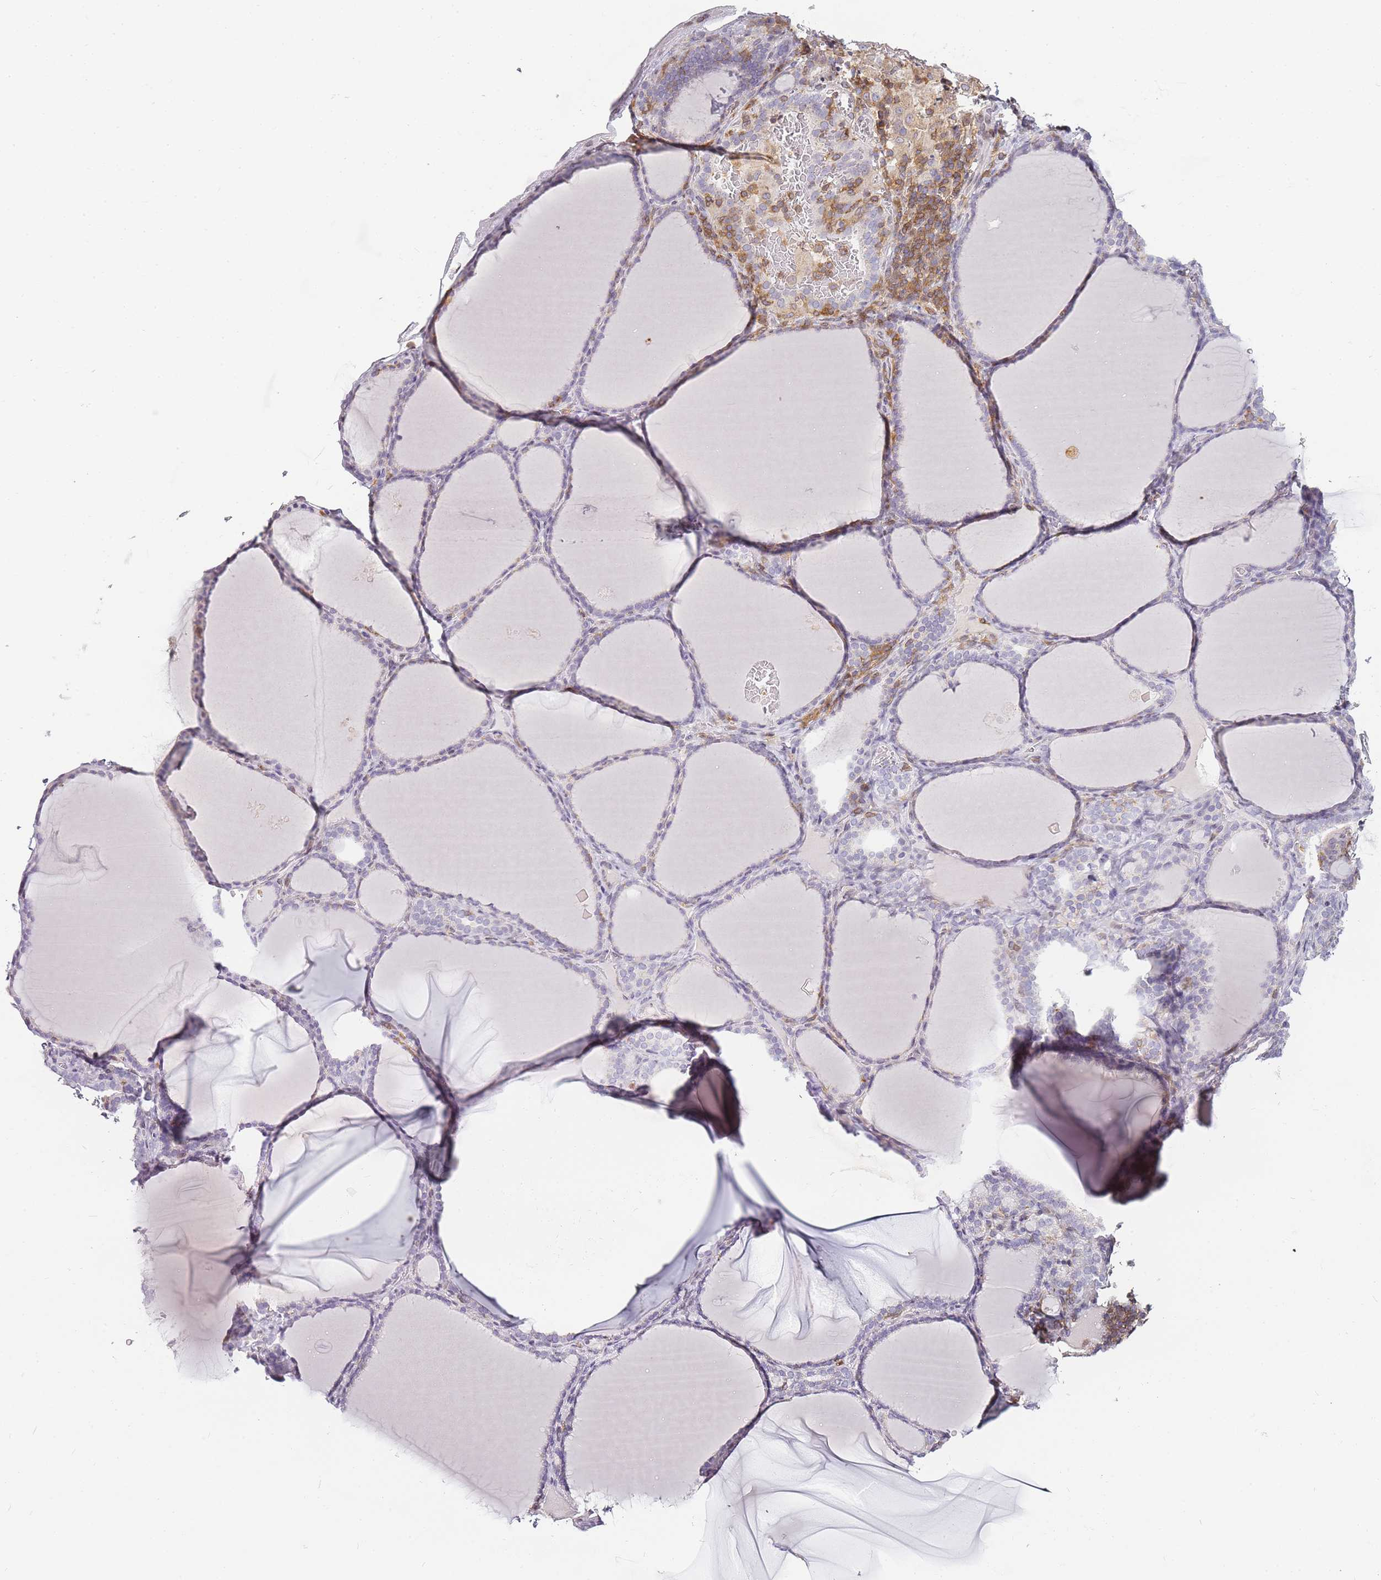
{"staining": {"intensity": "negative", "quantity": "none", "location": "none"}, "tissue": "thyroid gland", "cell_type": "Glandular cells", "image_type": "normal", "snomed": [{"axis": "morphology", "description": "Normal tissue, NOS"}, {"axis": "topography", "description": "Thyroid gland"}], "caption": "IHC of normal human thyroid gland exhibits no expression in glandular cells.", "gene": "JAKMIP1", "patient": {"sex": "female", "age": 39}}